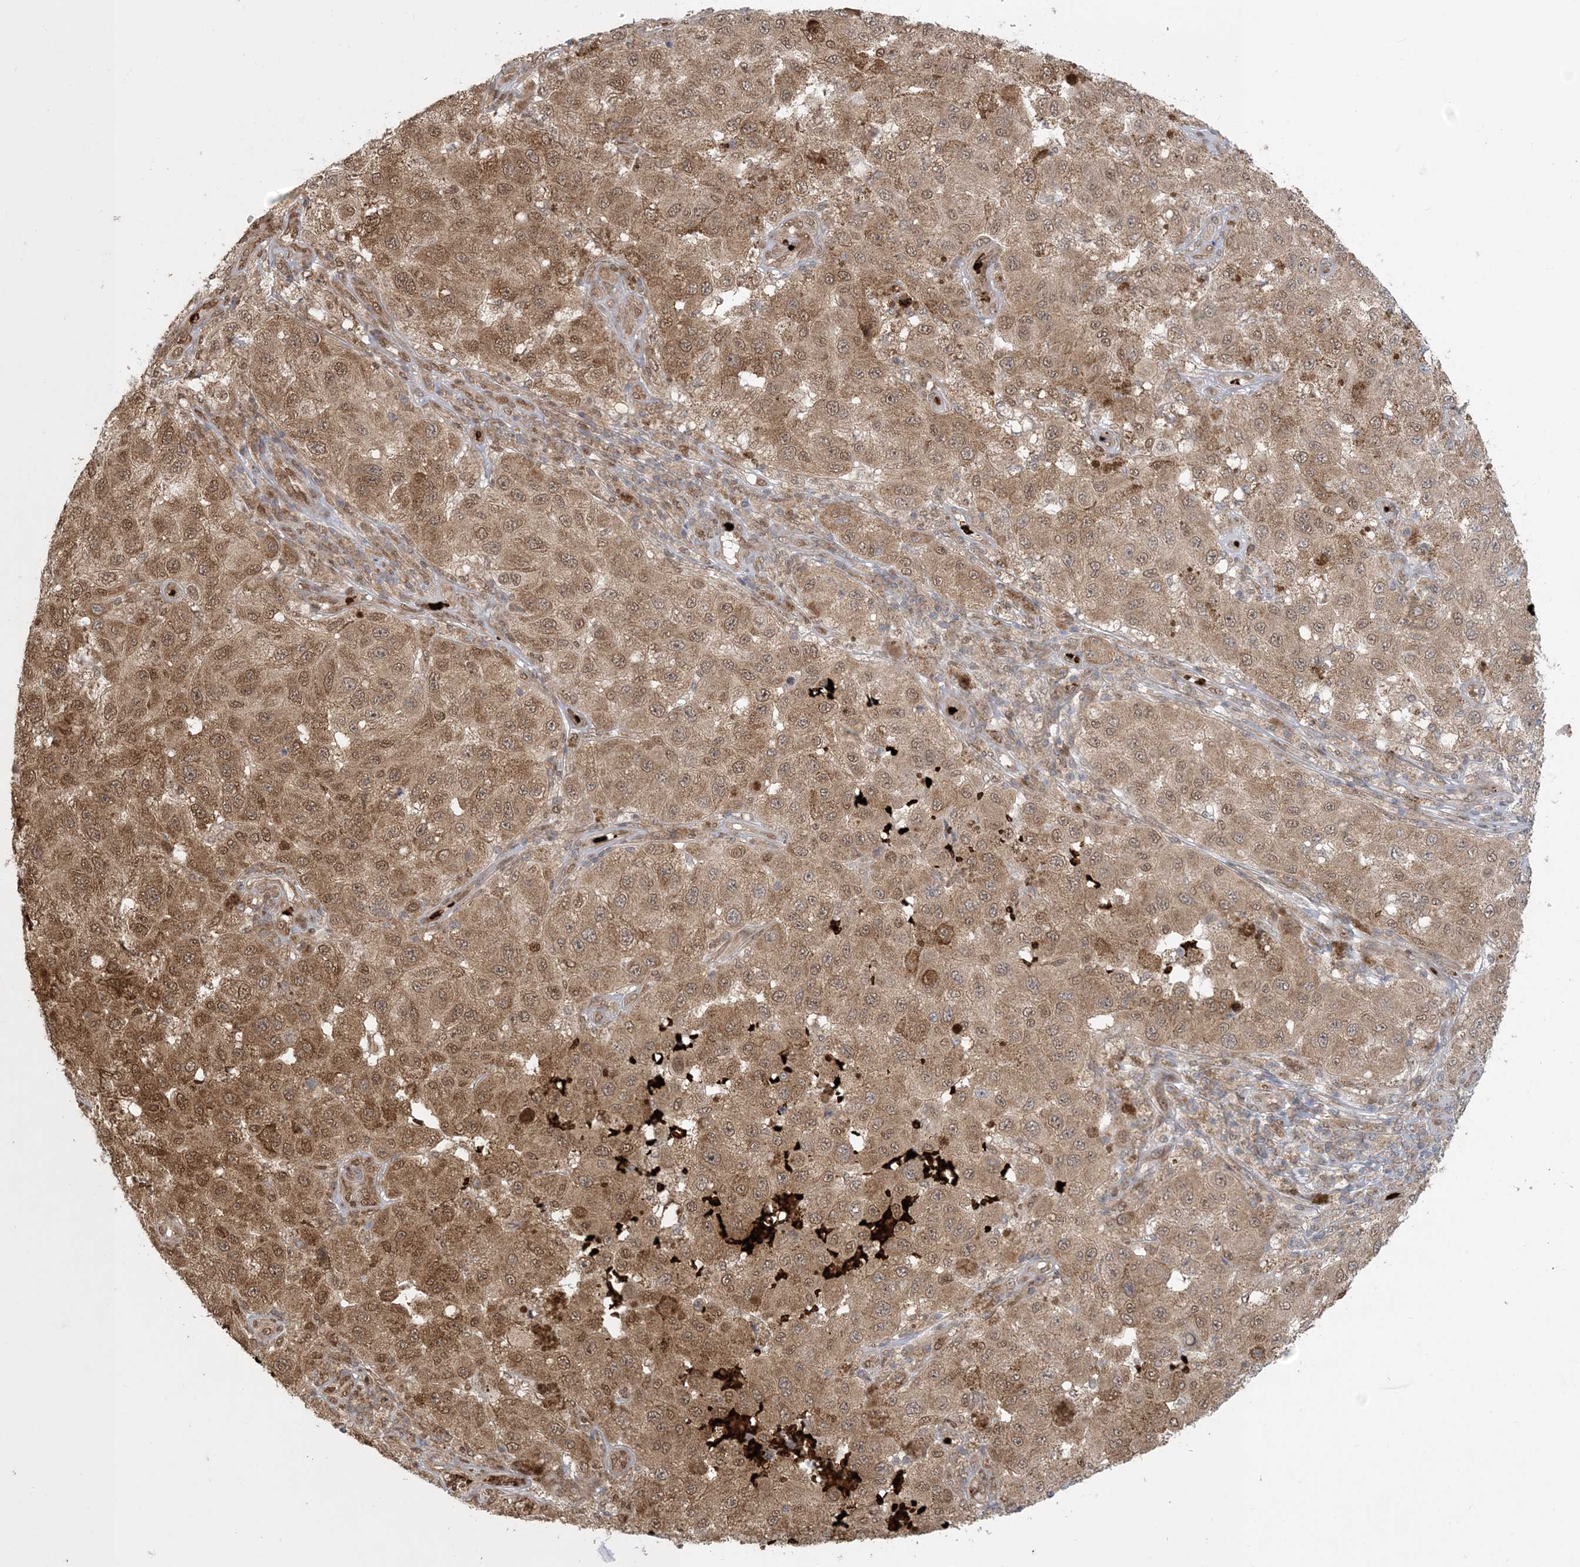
{"staining": {"intensity": "moderate", "quantity": "25%-75%", "location": "cytoplasmic/membranous,nuclear"}, "tissue": "melanoma", "cell_type": "Tumor cells", "image_type": "cancer", "snomed": [{"axis": "morphology", "description": "Malignant melanoma, NOS"}, {"axis": "topography", "description": "Skin"}], "caption": "Tumor cells show moderate cytoplasmic/membranous and nuclear expression in about 25%-75% of cells in melanoma.", "gene": "ABCF3", "patient": {"sex": "female", "age": 64}}